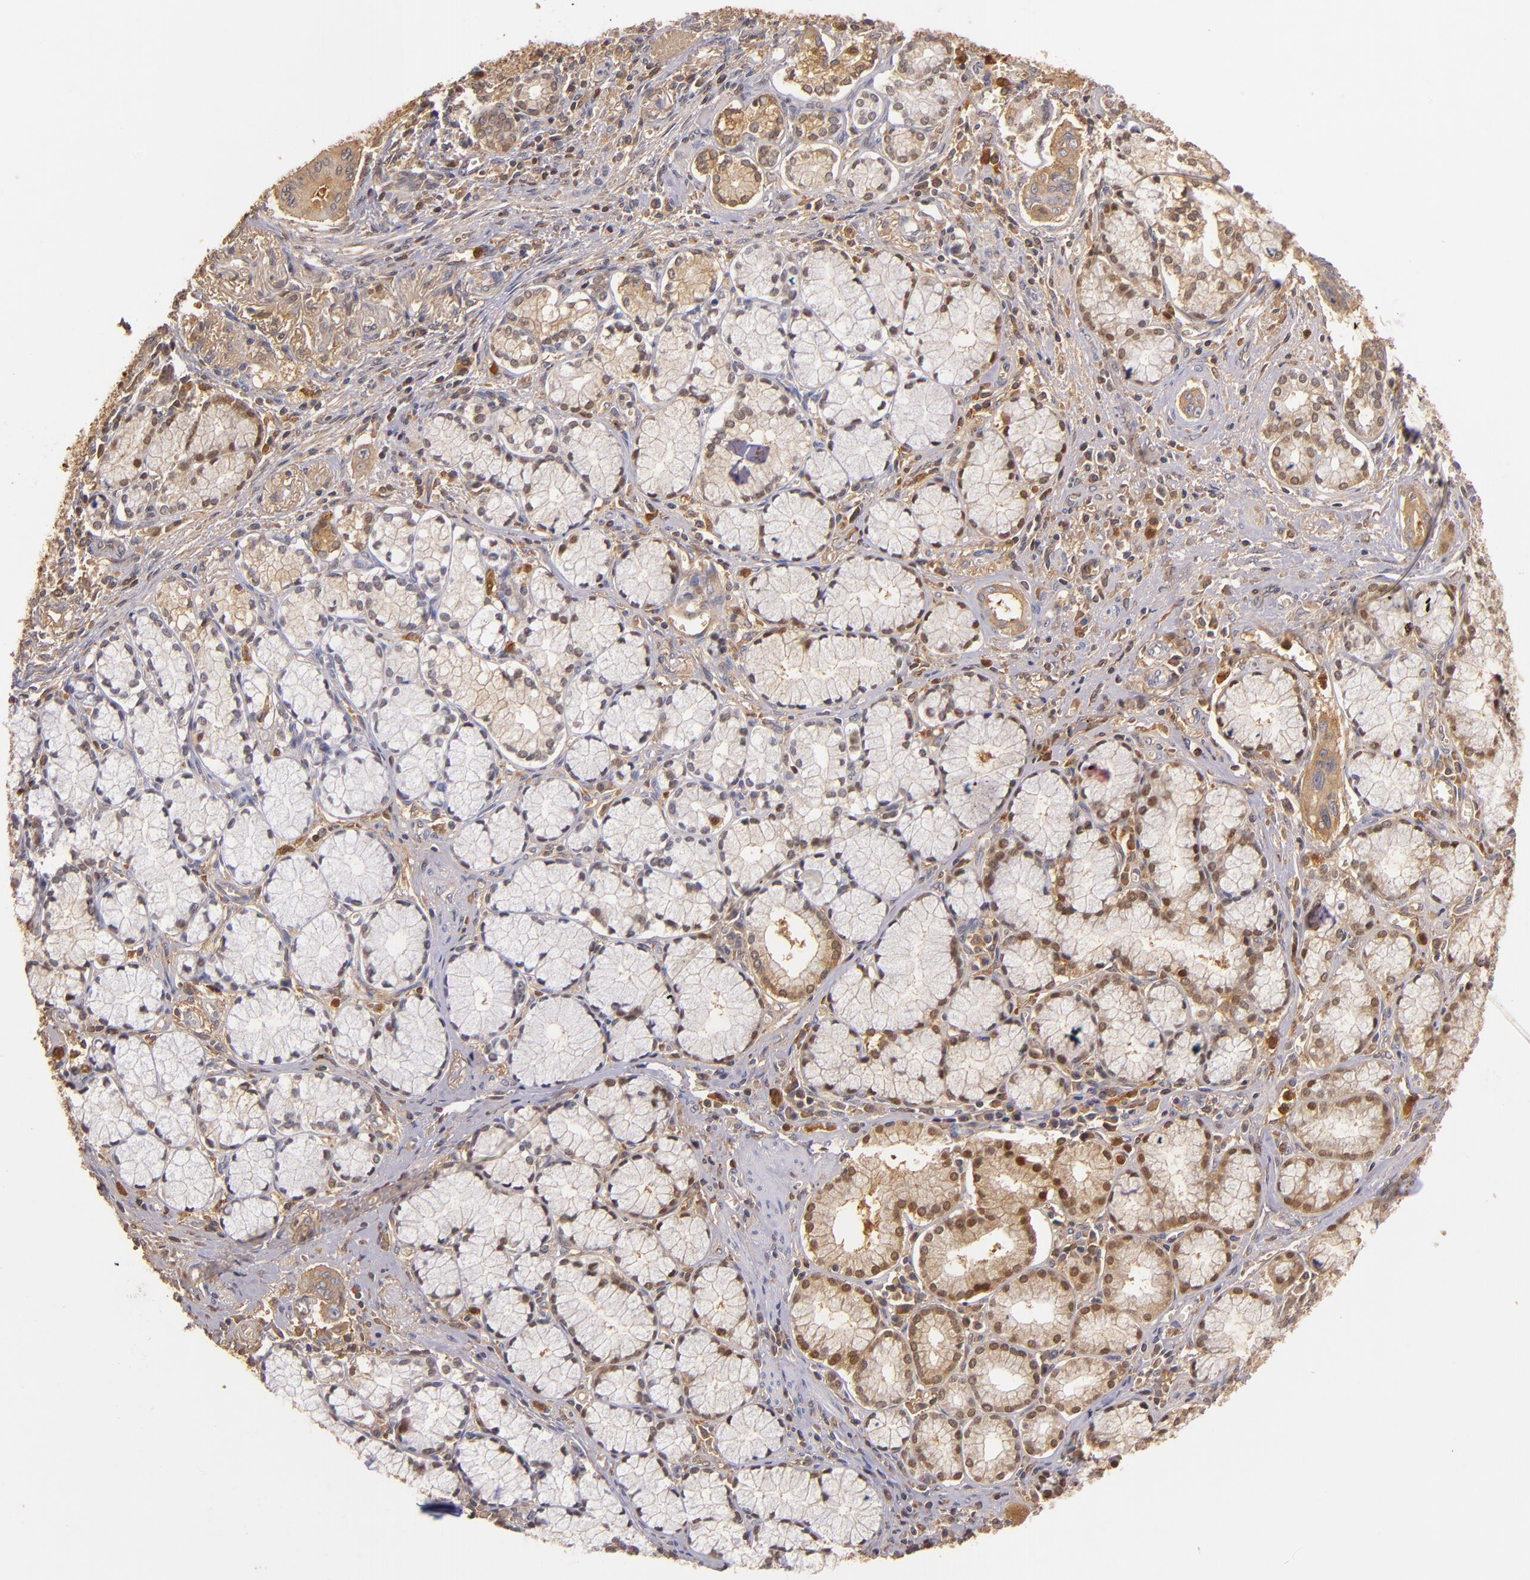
{"staining": {"intensity": "moderate", "quantity": ">75%", "location": "cytoplasmic/membranous"}, "tissue": "pancreatic cancer", "cell_type": "Tumor cells", "image_type": "cancer", "snomed": [{"axis": "morphology", "description": "Adenocarcinoma, NOS"}, {"axis": "topography", "description": "Pancreas"}], "caption": "Pancreatic cancer stained for a protein exhibits moderate cytoplasmic/membranous positivity in tumor cells.", "gene": "PTS", "patient": {"sex": "male", "age": 77}}